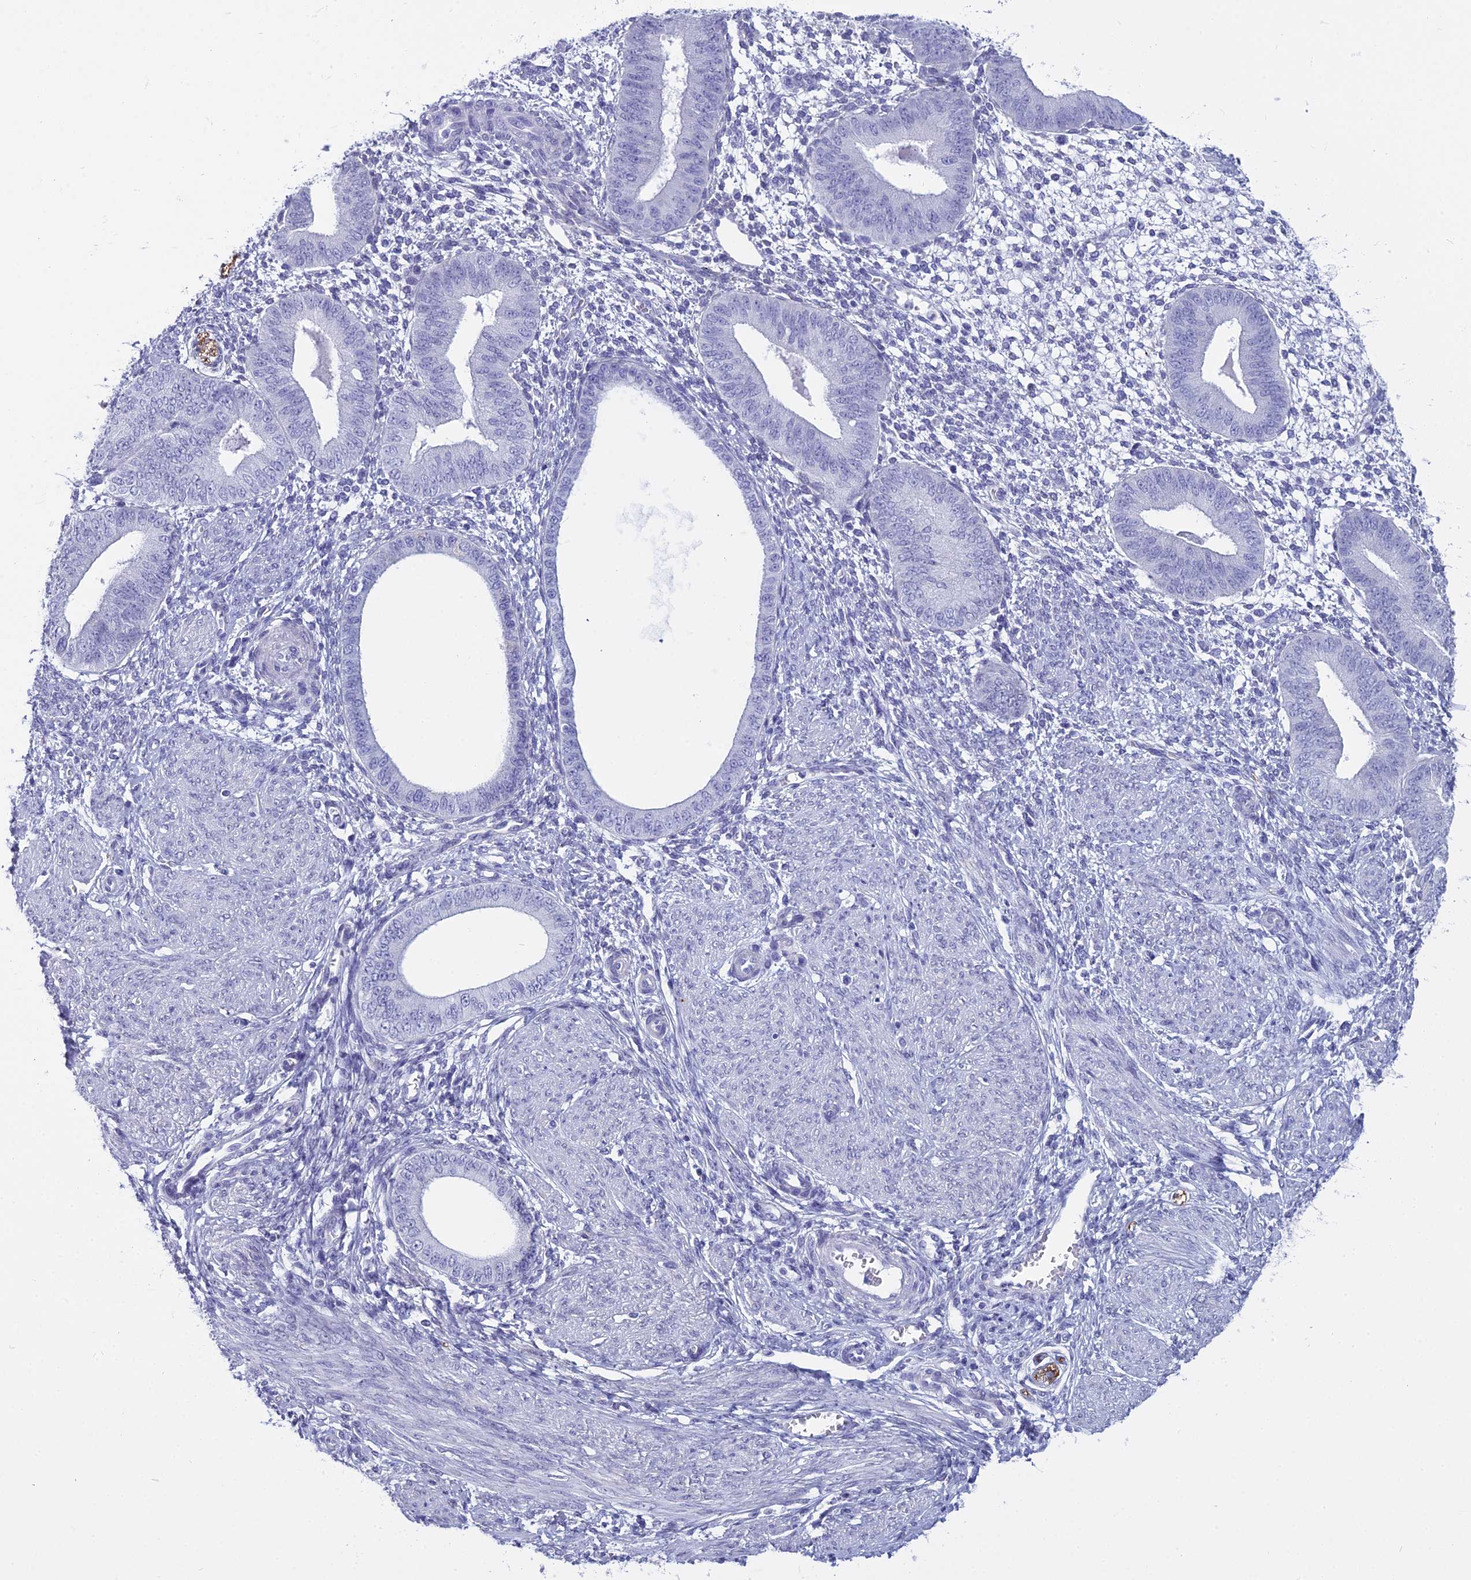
{"staining": {"intensity": "negative", "quantity": "none", "location": "none"}, "tissue": "endometrium", "cell_type": "Cells in endometrial stroma", "image_type": "normal", "snomed": [{"axis": "morphology", "description": "Normal tissue, NOS"}, {"axis": "topography", "description": "Endometrium"}], "caption": "Immunohistochemical staining of unremarkable endometrium demonstrates no significant positivity in cells in endometrial stroma.", "gene": "MAP6", "patient": {"sex": "female", "age": 49}}